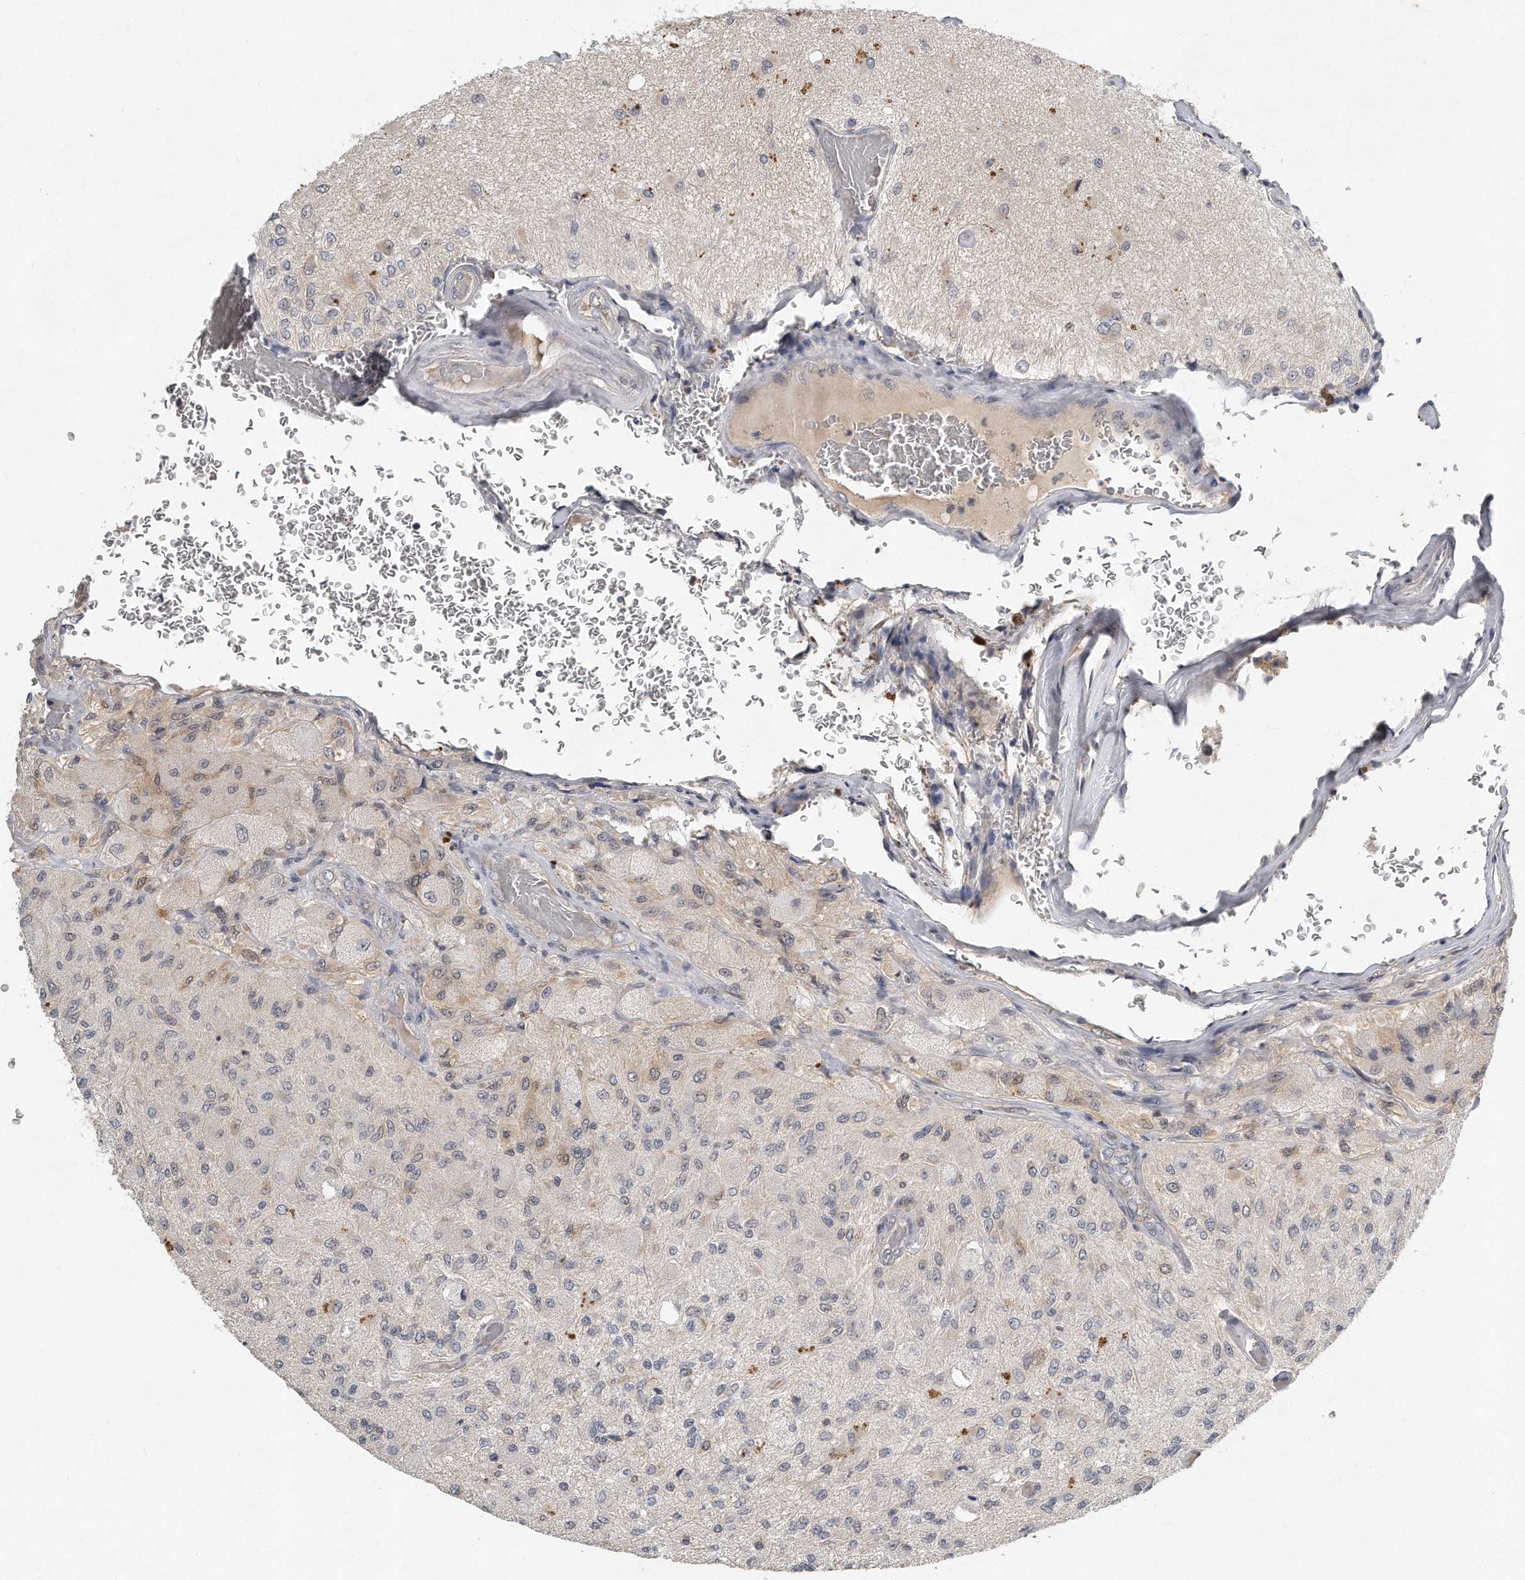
{"staining": {"intensity": "negative", "quantity": "none", "location": "none"}, "tissue": "glioma", "cell_type": "Tumor cells", "image_type": "cancer", "snomed": [{"axis": "morphology", "description": "Normal tissue, NOS"}, {"axis": "morphology", "description": "Glioma, malignant, High grade"}, {"axis": "topography", "description": "Cerebral cortex"}], "caption": "Glioma stained for a protein using immunohistochemistry (IHC) shows no expression tumor cells.", "gene": "CAMK1", "patient": {"sex": "male", "age": 77}}